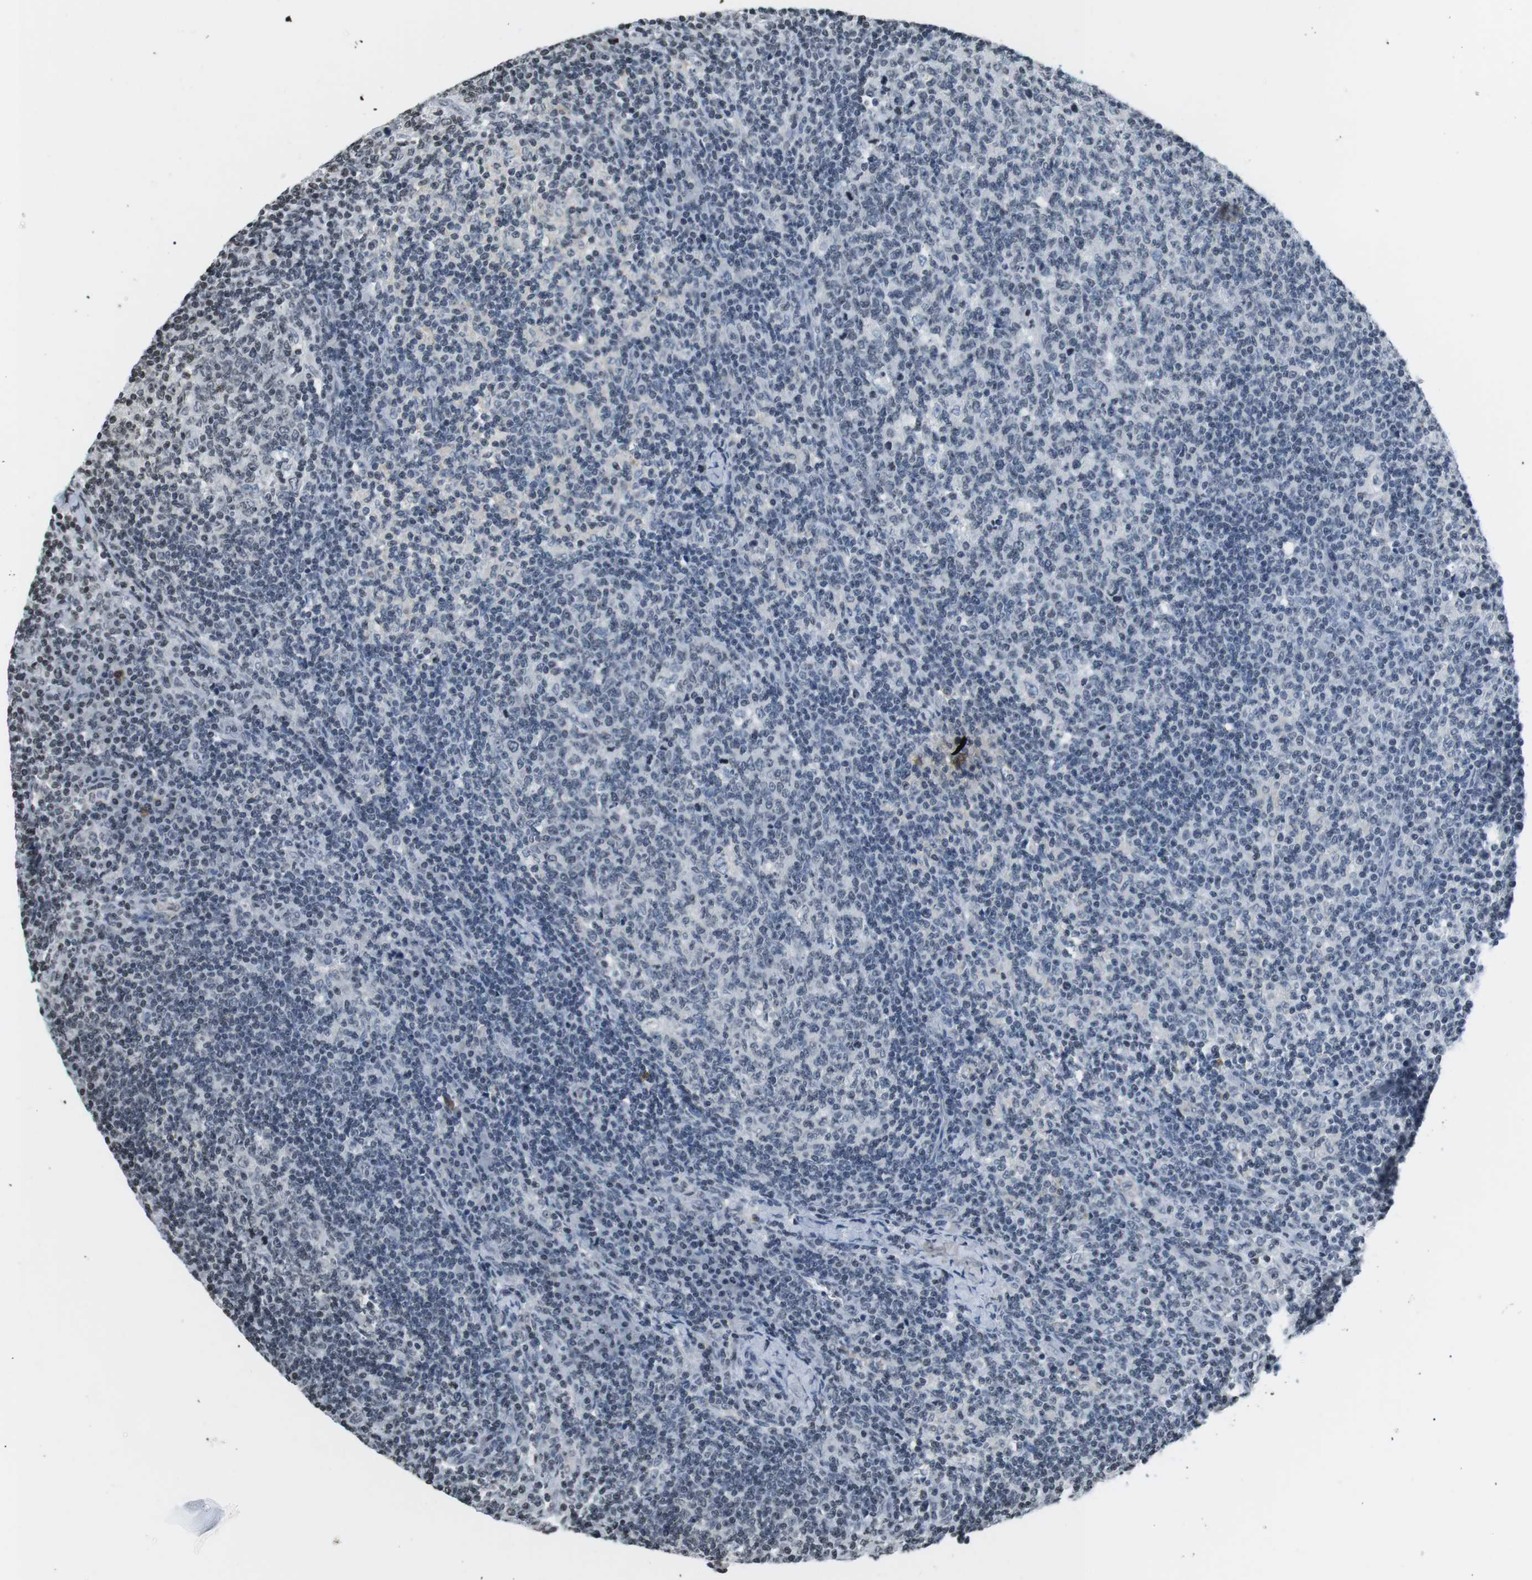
{"staining": {"intensity": "negative", "quantity": "none", "location": "none"}, "tissue": "lymph node", "cell_type": "Germinal center cells", "image_type": "normal", "snomed": [{"axis": "morphology", "description": "Normal tissue, NOS"}, {"axis": "morphology", "description": "Inflammation, NOS"}, {"axis": "topography", "description": "Lymph node"}], "caption": "This micrograph is of benign lymph node stained with immunohistochemistry (IHC) to label a protein in brown with the nuclei are counter-stained blue. There is no staining in germinal center cells. (Stains: DAB (3,3'-diaminobenzidine) immunohistochemistry with hematoxylin counter stain, Microscopy: brightfield microscopy at high magnification).", "gene": "E2F2", "patient": {"sex": "male", "age": 55}}